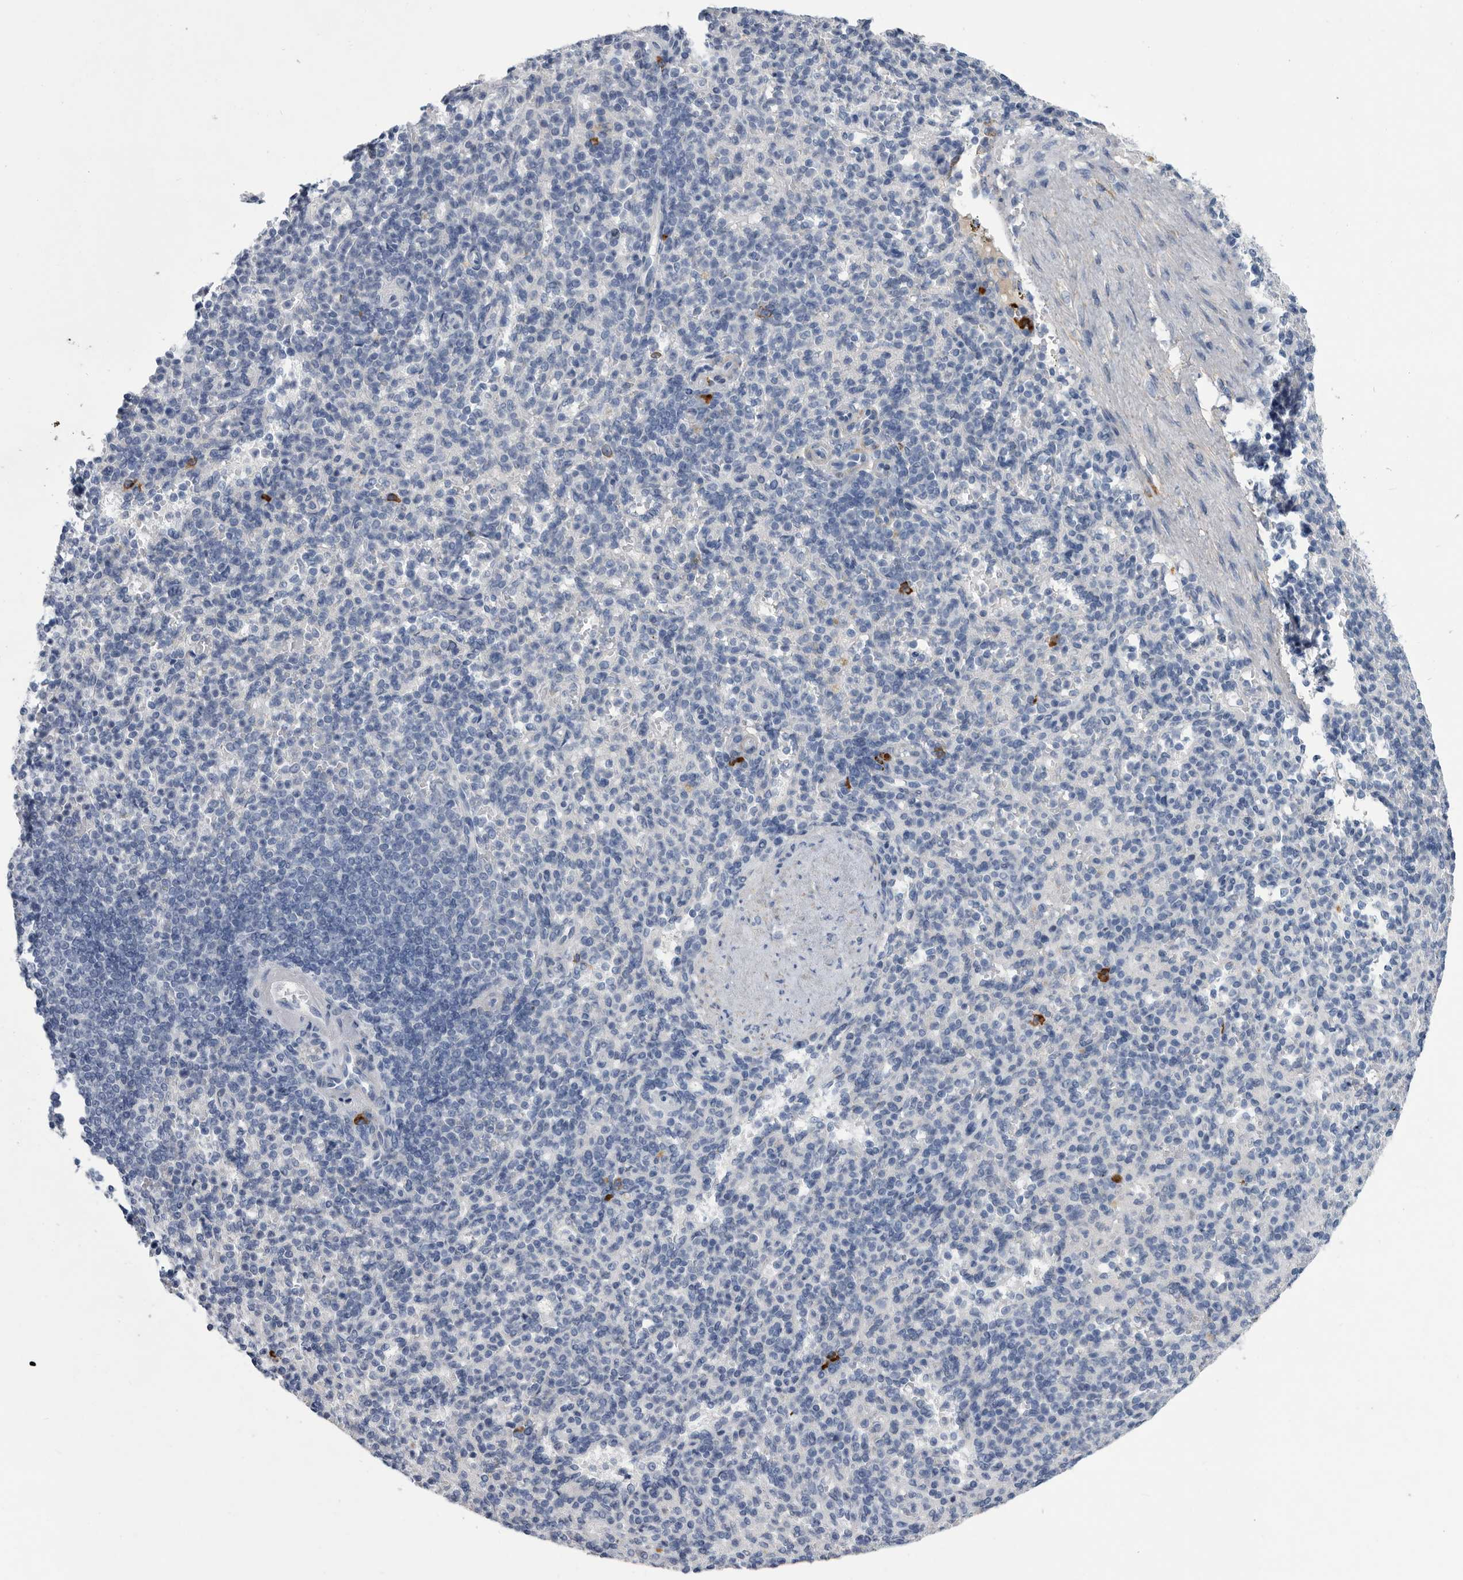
{"staining": {"intensity": "negative", "quantity": "none", "location": "none"}, "tissue": "spleen", "cell_type": "Cells in red pulp", "image_type": "normal", "snomed": [{"axis": "morphology", "description": "Normal tissue, NOS"}, {"axis": "topography", "description": "Spleen"}], "caption": "This is a photomicrograph of immunohistochemistry (IHC) staining of normal spleen, which shows no staining in cells in red pulp.", "gene": "BTBD6", "patient": {"sex": "female", "age": 74}}